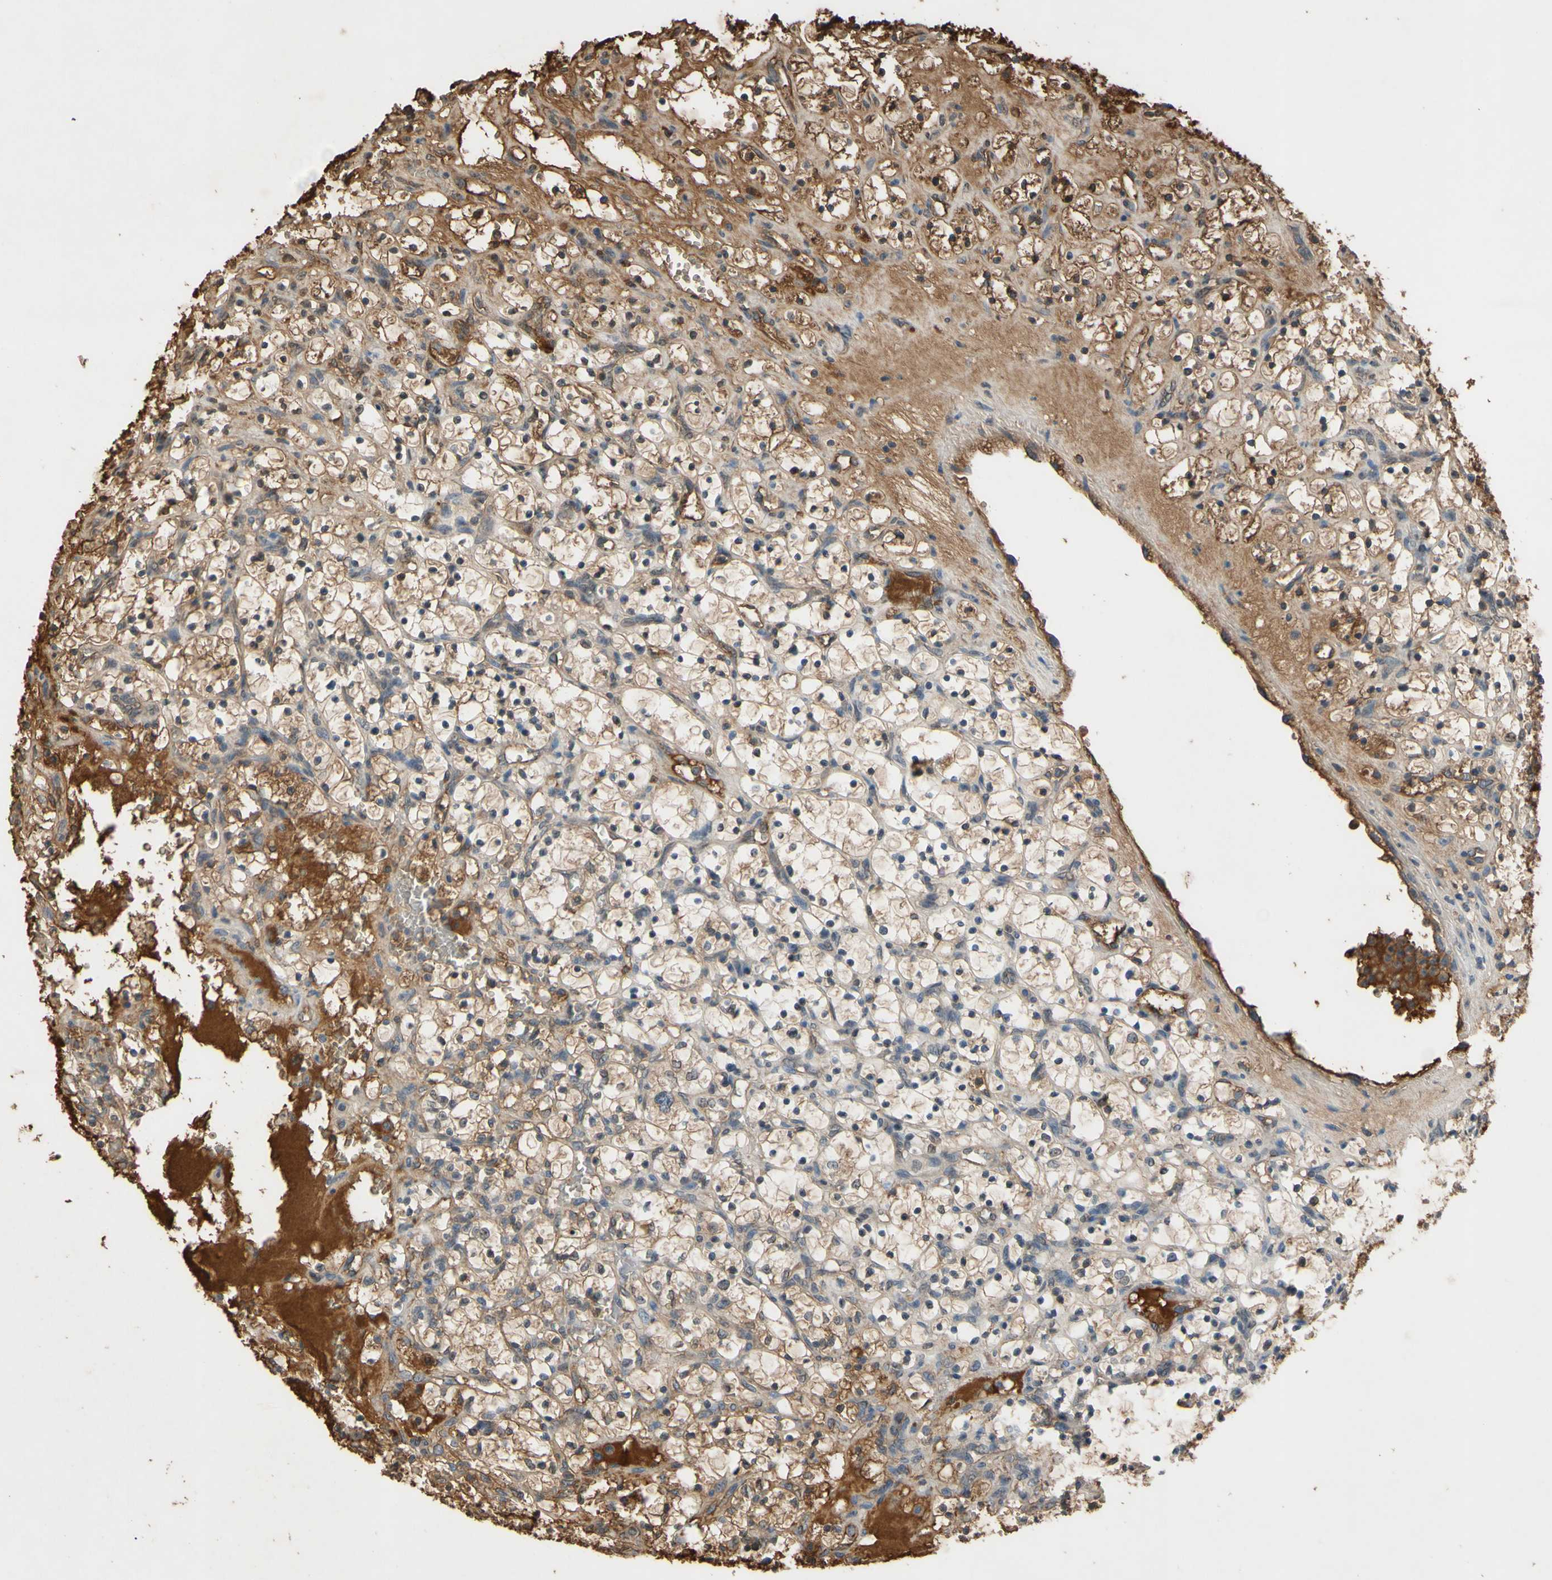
{"staining": {"intensity": "moderate", "quantity": ">75%", "location": "cytoplasmic/membranous"}, "tissue": "renal cancer", "cell_type": "Tumor cells", "image_type": "cancer", "snomed": [{"axis": "morphology", "description": "Adenocarcinoma, NOS"}, {"axis": "topography", "description": "Kidney"}], "caption": "Approximately >75% of tumor cells in human renal adenocarcinoma reveal moderate cytoplasmic/membranous protein positivity as visualized by brown immunohistochemical staining.", "gene": "TIMP2", "patient": {"sex": "female", "age": 69}}